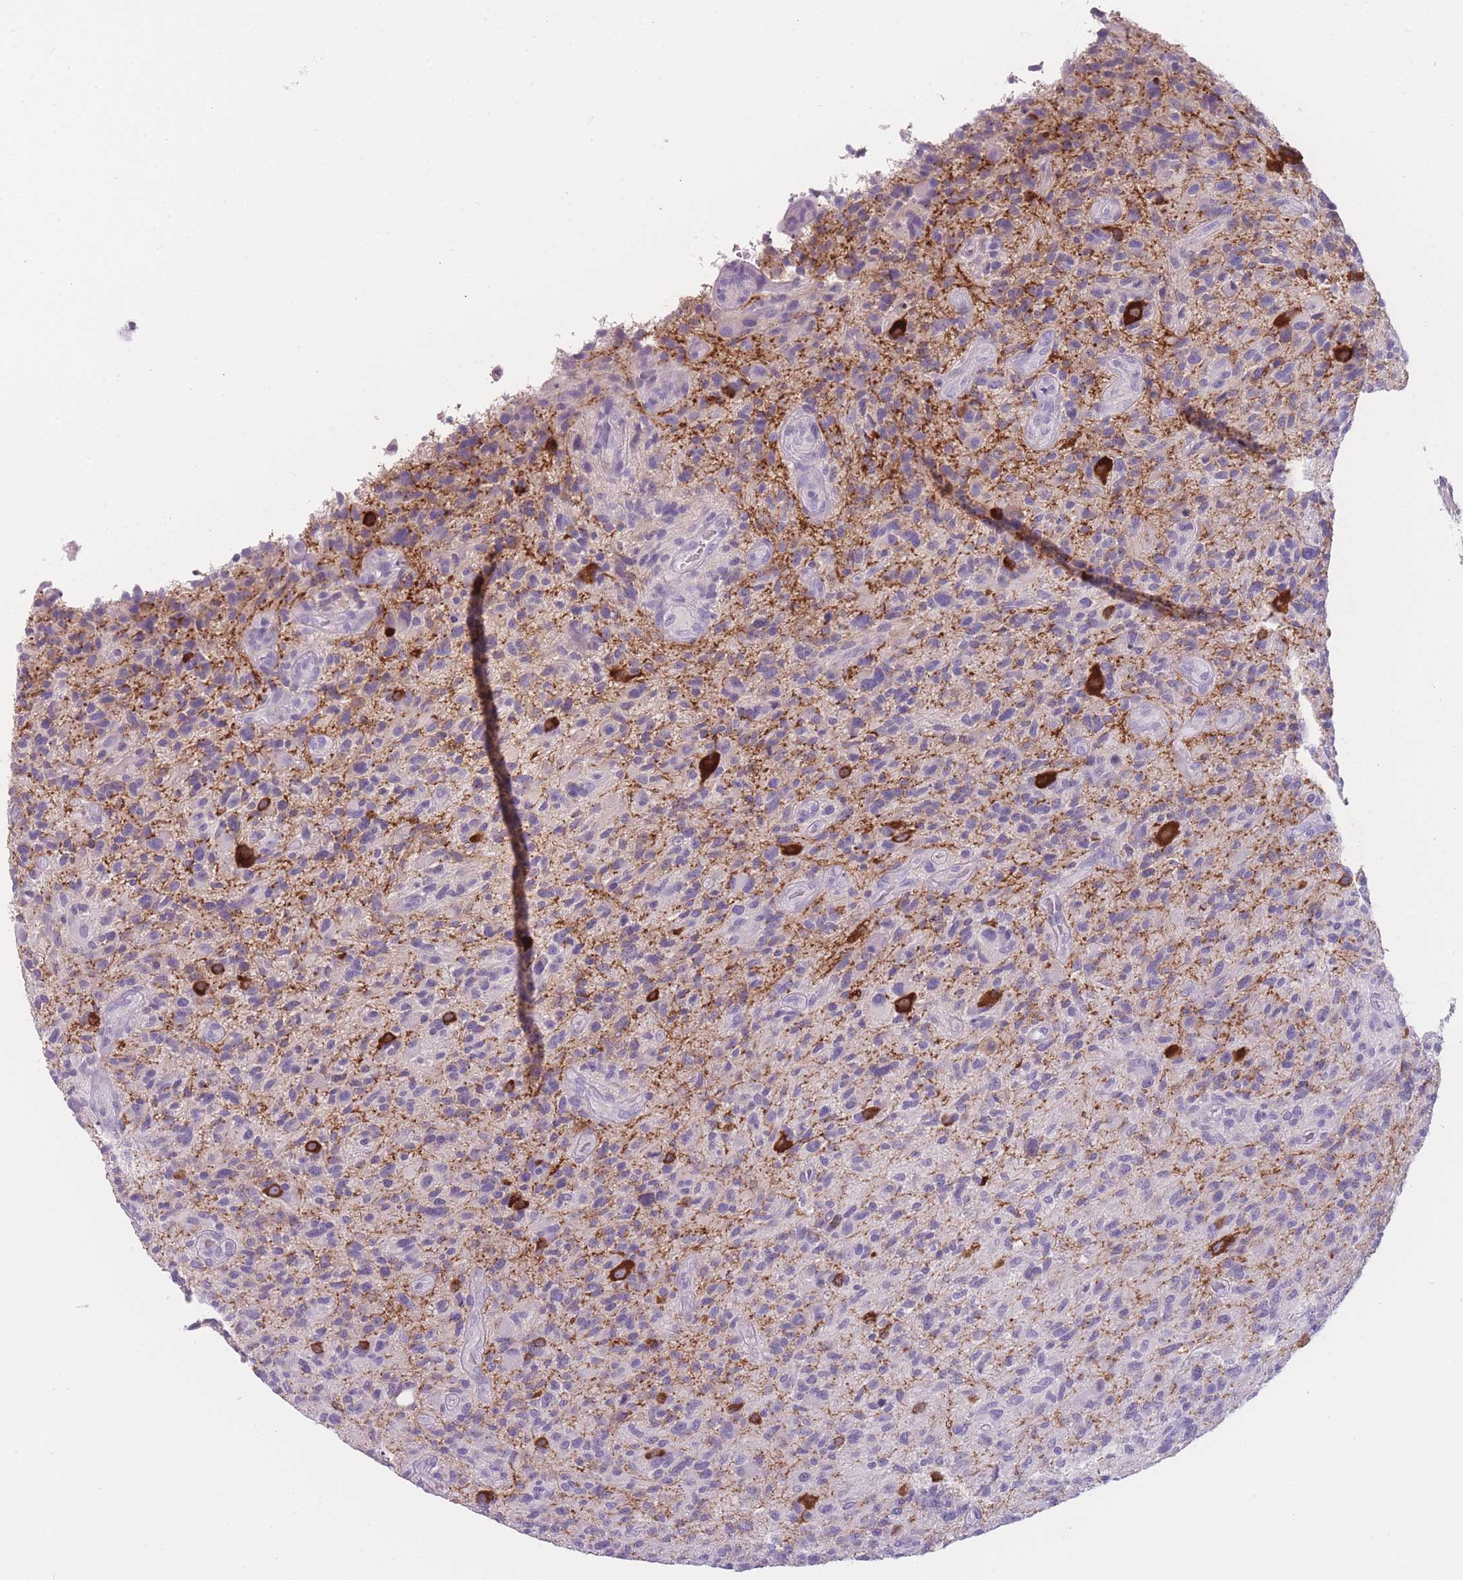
{"staining": {"intensity": "negative", "quantity": "none", "location": "none"}, "tissue": "glioma", "cell_type": "Tumor cells", "image_type": "cancer", "snomed": [{"axis": "morphology", "description": "Glioma, malignant, High grade"}, {"axis": "topography", "description": "Brain"}], "caption": "Protein analysis of malignant glioma (high-grade) exhibits no significant staining in tumor cells.", "gene": "PPFIA3", "patient": {"sex": "male", "age": 47}}